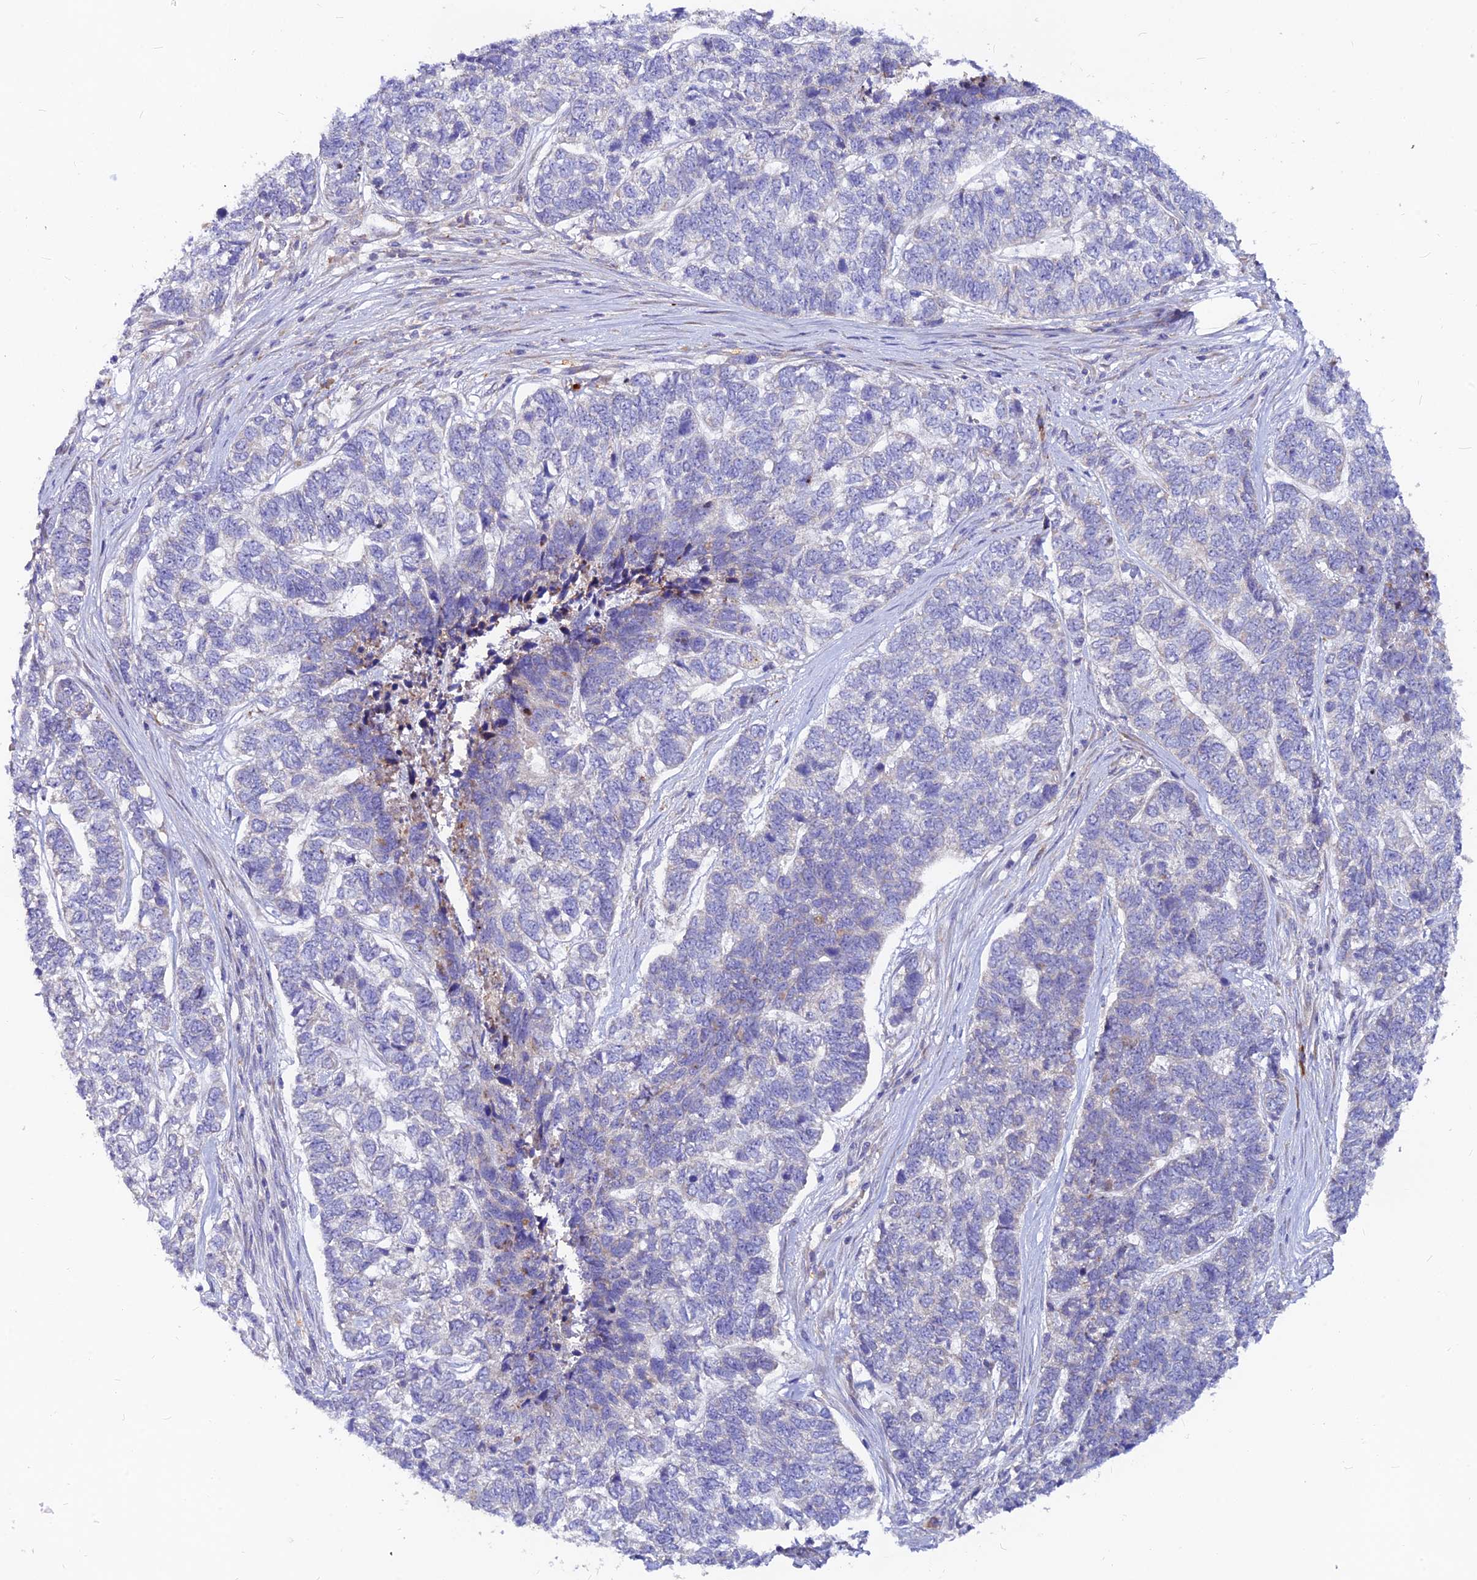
{"staining": {"intensity": "negative", "quantity": "none", "location": "none"}, "tissue": "skin cancer", "cell_type": "Tumor cells", "image_type": "cancer", "snomed": [{"axis": "morphology", "description": "Basal cell carcinoma"}, {"axis": "topography", "description": "Skin"}], "caption": "Immunohistochemical staining of human skin cancer (basal cell carcinoma) demonstrates no significant expression in tumor cells.", "gene": "DENND2D", "patient": {"sex": "female", "age": 65}}